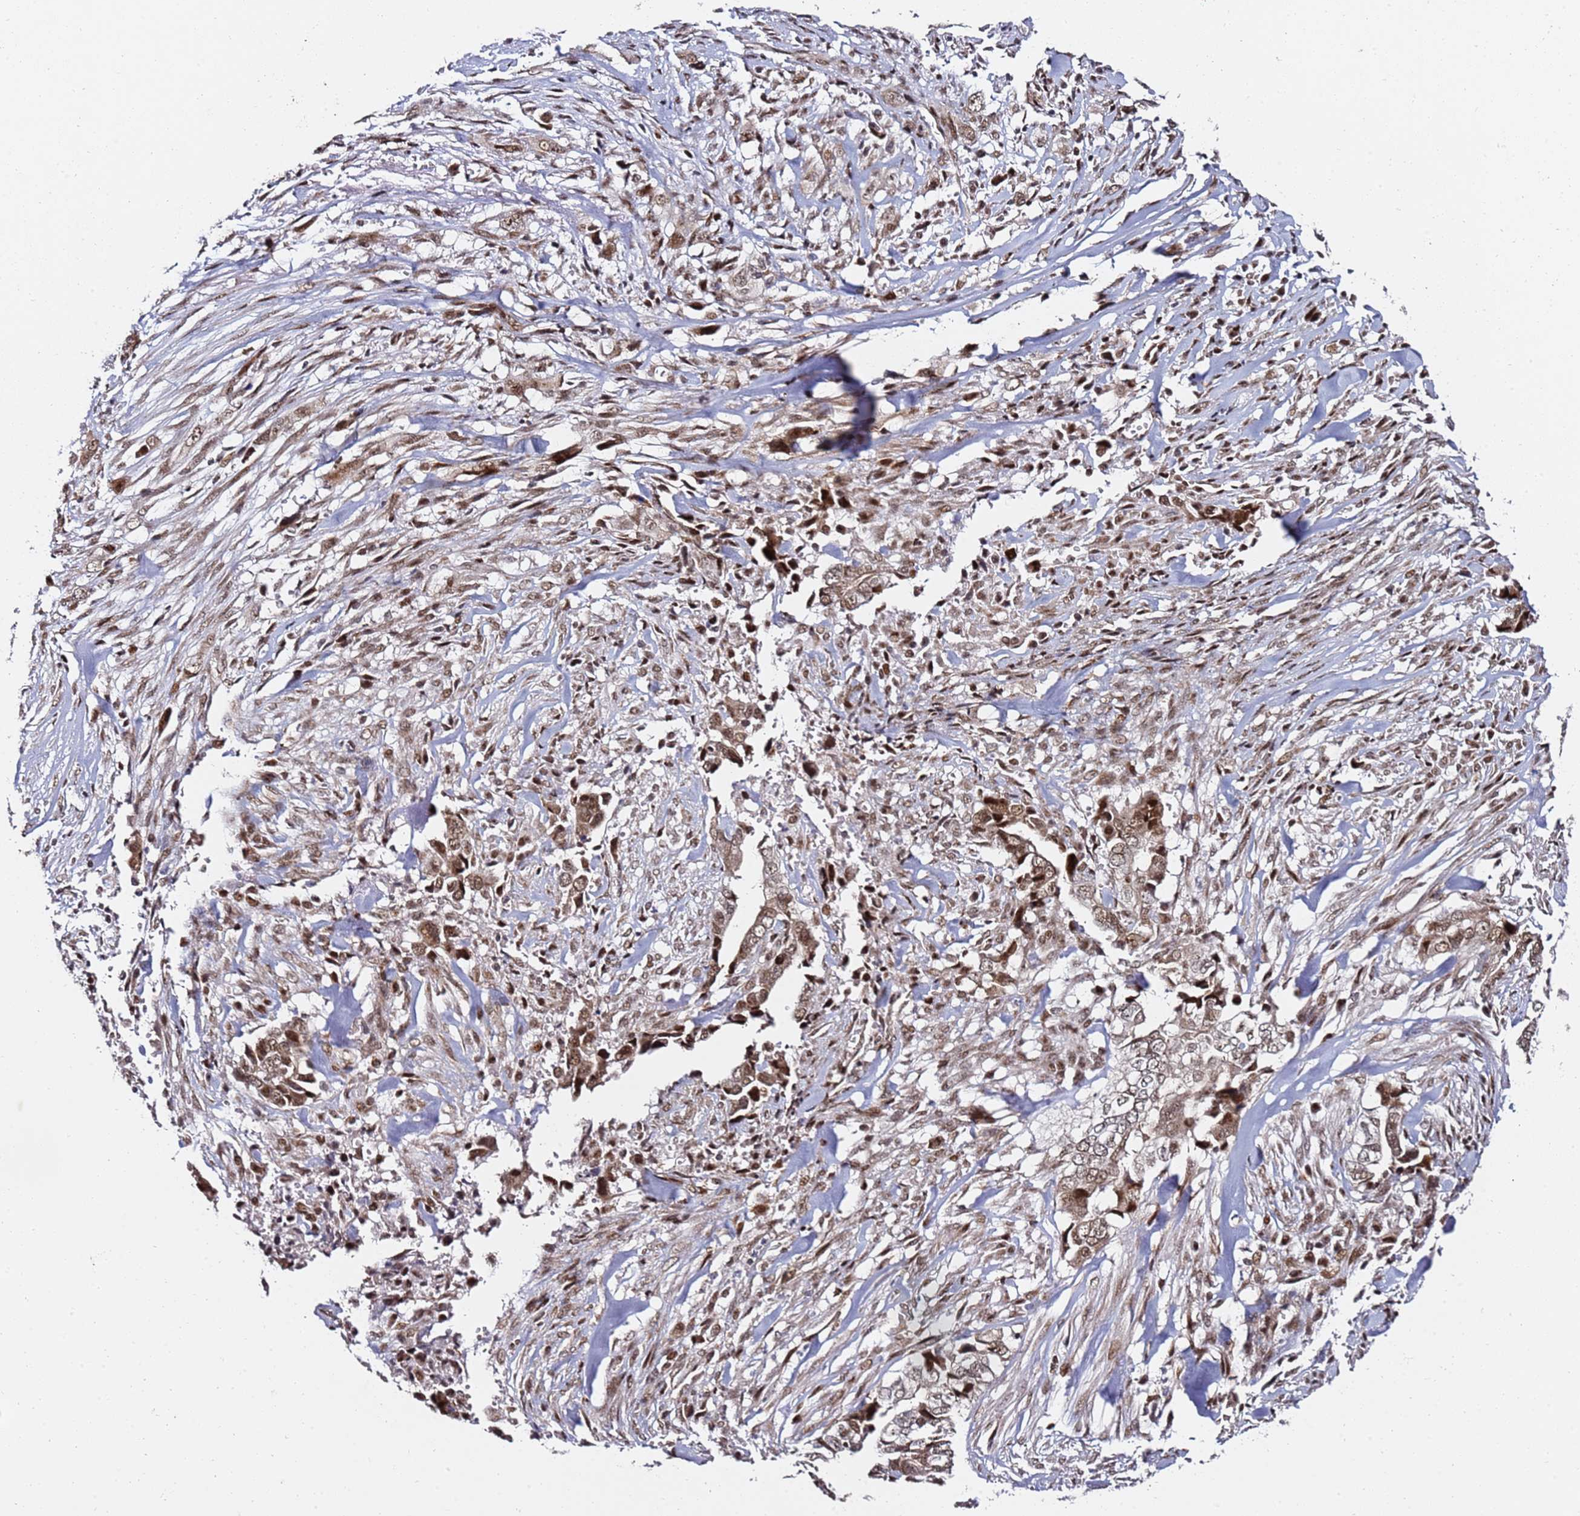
{"staining": {"intensity": "moderate", "quantity": ">75%", "location": "cytoplasmic/membranous,nuclear"}, "tissue": "liver cancer", "cell_type": "Tumor cells", "image_type": "cancer", "snomed": [{"axis": "morphology", "description": "Cholangiocarcinoma"}, {"axis": "topography", "description": "Liver"}], "caption": "Immunohistochemical staining of liver cancer (cholangiocarcinoma) shows moderate cytoplasmic/membranous and nuclear protein positivity in about >75% of tumor cells.", "gene": "TP53AIP1", "patient": {"sex": "female", "age": 79}}